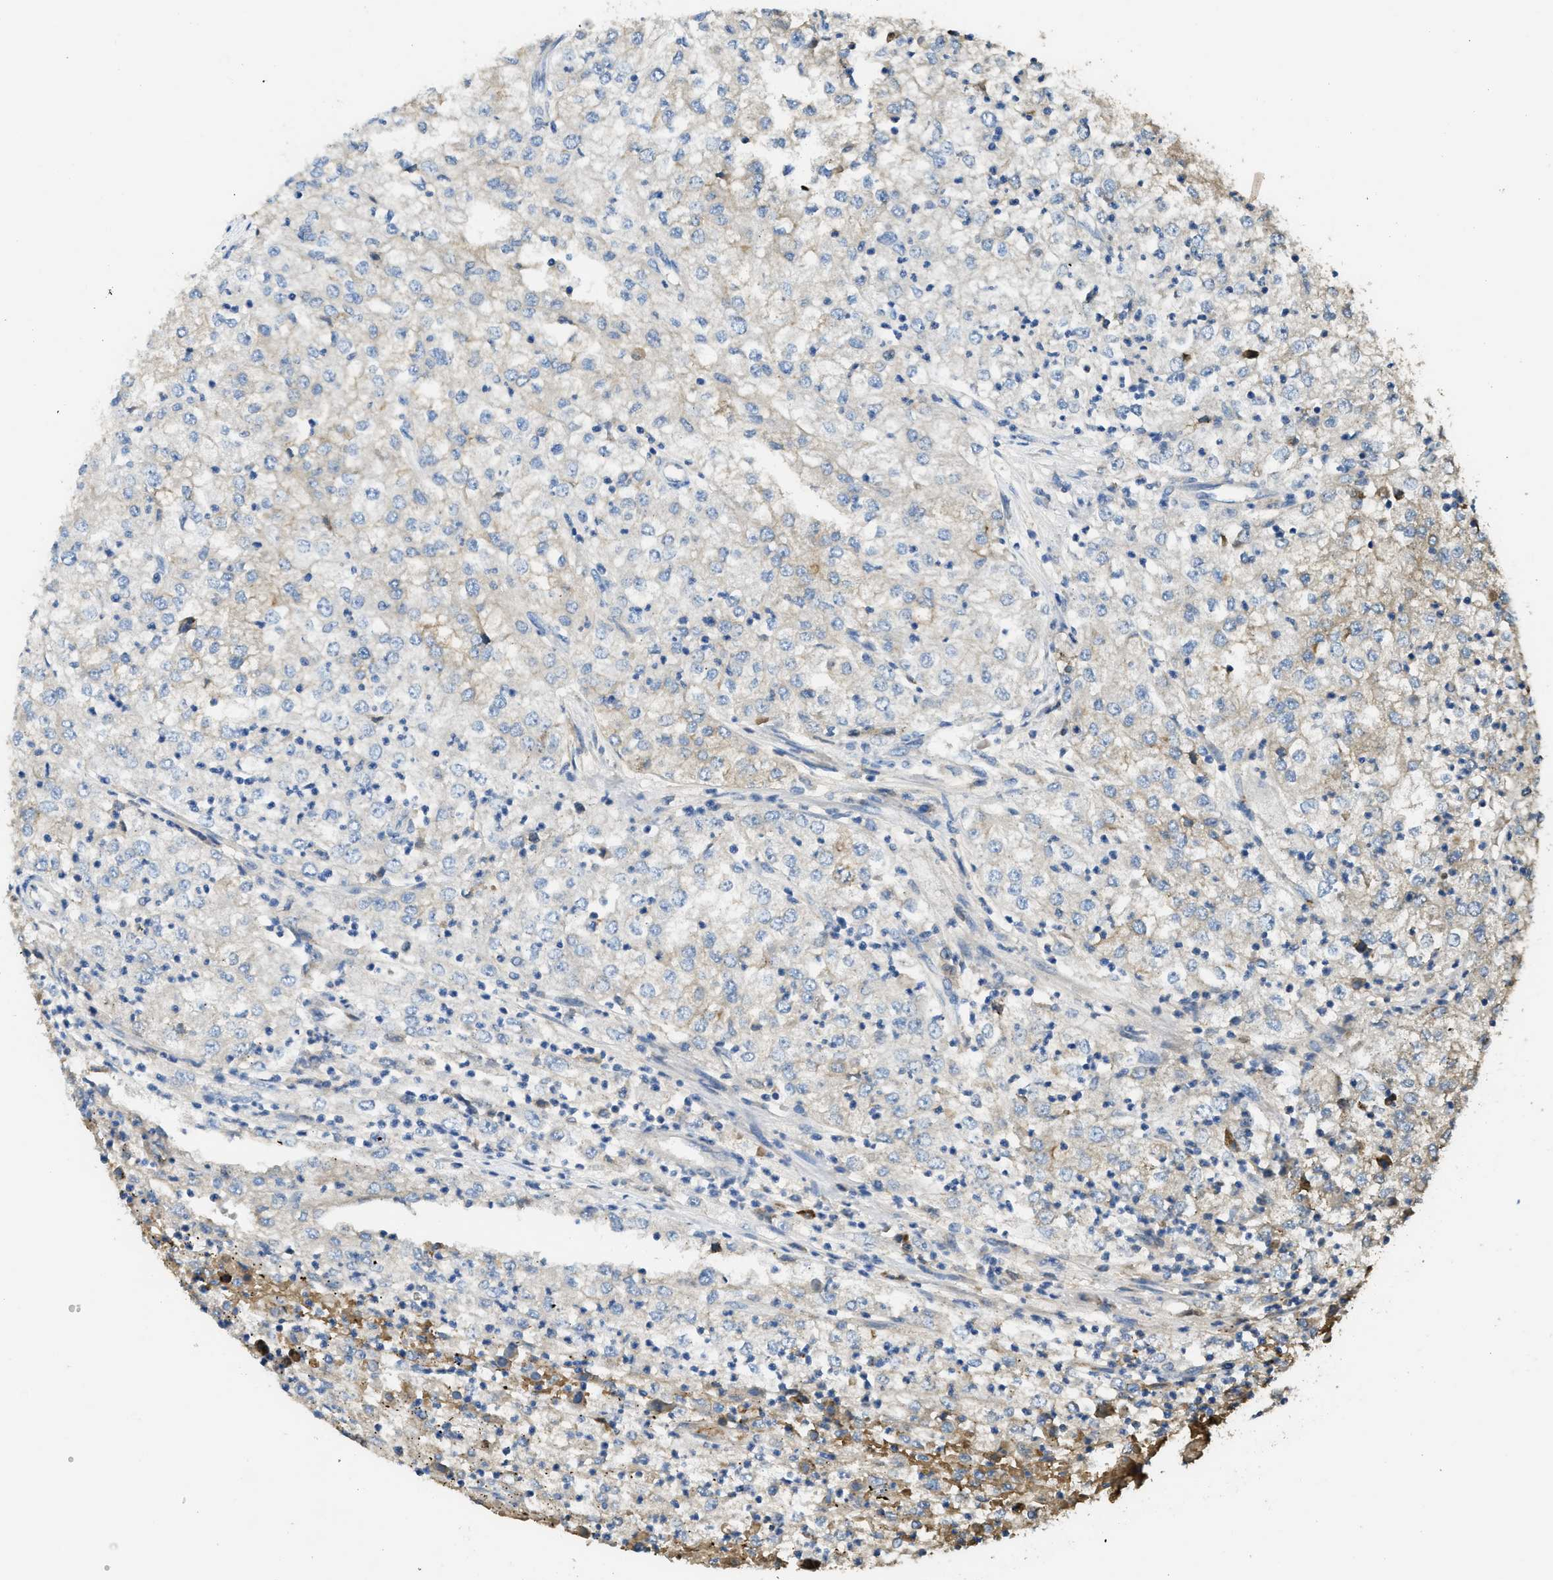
{"staining": {"intensity": "weak", "quantity": "<25%", "location": "cytoplasmic/membranous"}, "tissue": "renal cancer", "cell_type": "Tumor cells", "image_type": "cancer", "snomed": [{"axis": "morphology", "description": "Adenocarcinoma, NOS"}, {"axis": "topography", "description": "Kidney"}], "caption": "Renal cancer (adenocarcinoma) was stained to show a protein in brown. There is no significant positivity in tumor cells.", "gene": "RIPK2", "patient": {"sex": "female", "age": 54}}